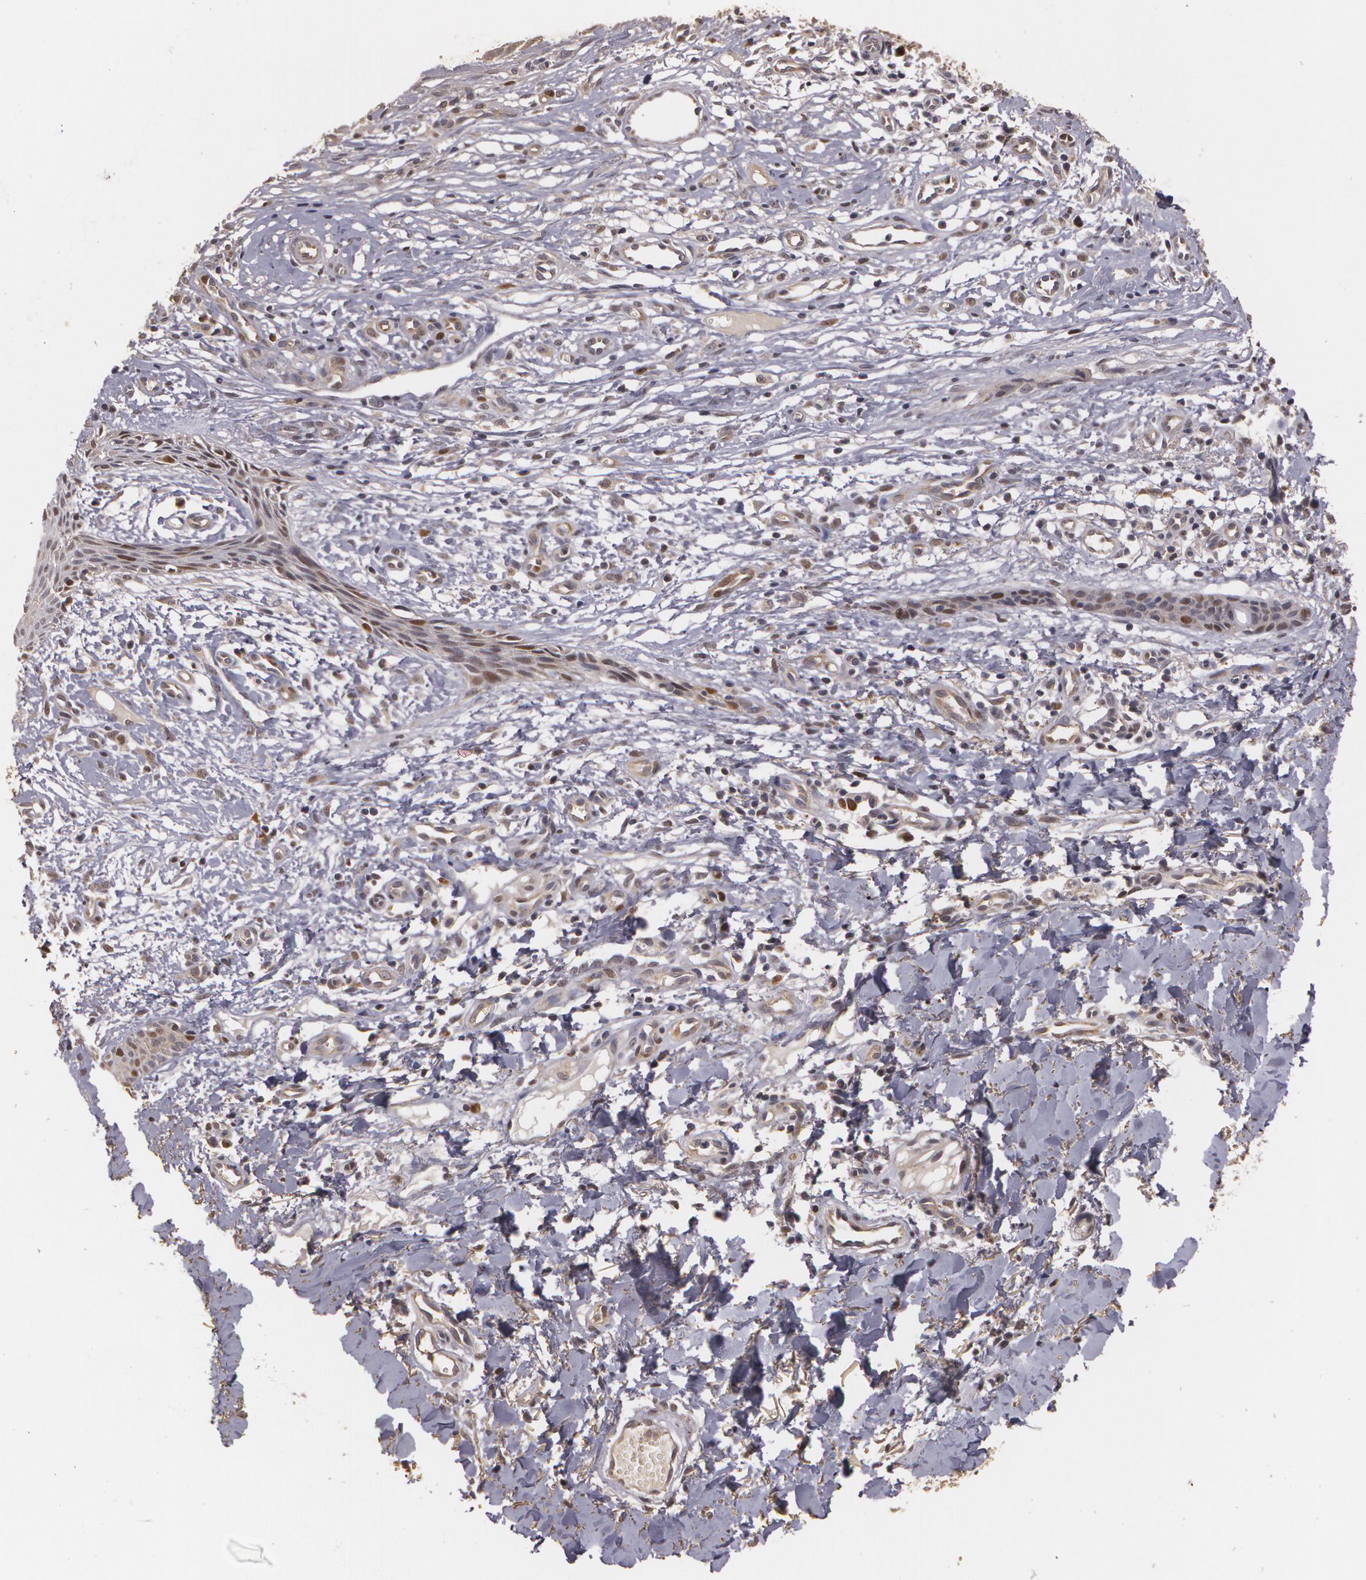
{"staining": {"intensity": "moderate", "quantity": "25%-75%", "location": "cytoplasmic/membranous,nuclear"}, "tissue": "skin cancer", "cell_type": "Tumor cells", "image_type": "cancer", "snomed": [{"axis": "morphology", "description": "Basal cell carcinoma"}, {"axis": "topography", "description": "Skin"}], "caption": "This is a photomicrograph of IHC staining of skin cancer (basal cell carcinoma), which shows moderate positivity in the cytoplasmic/membranous and nuclear of tumor cells.", "gene": "BRCA1", "patient": {"sex": "male", "age": 75}}